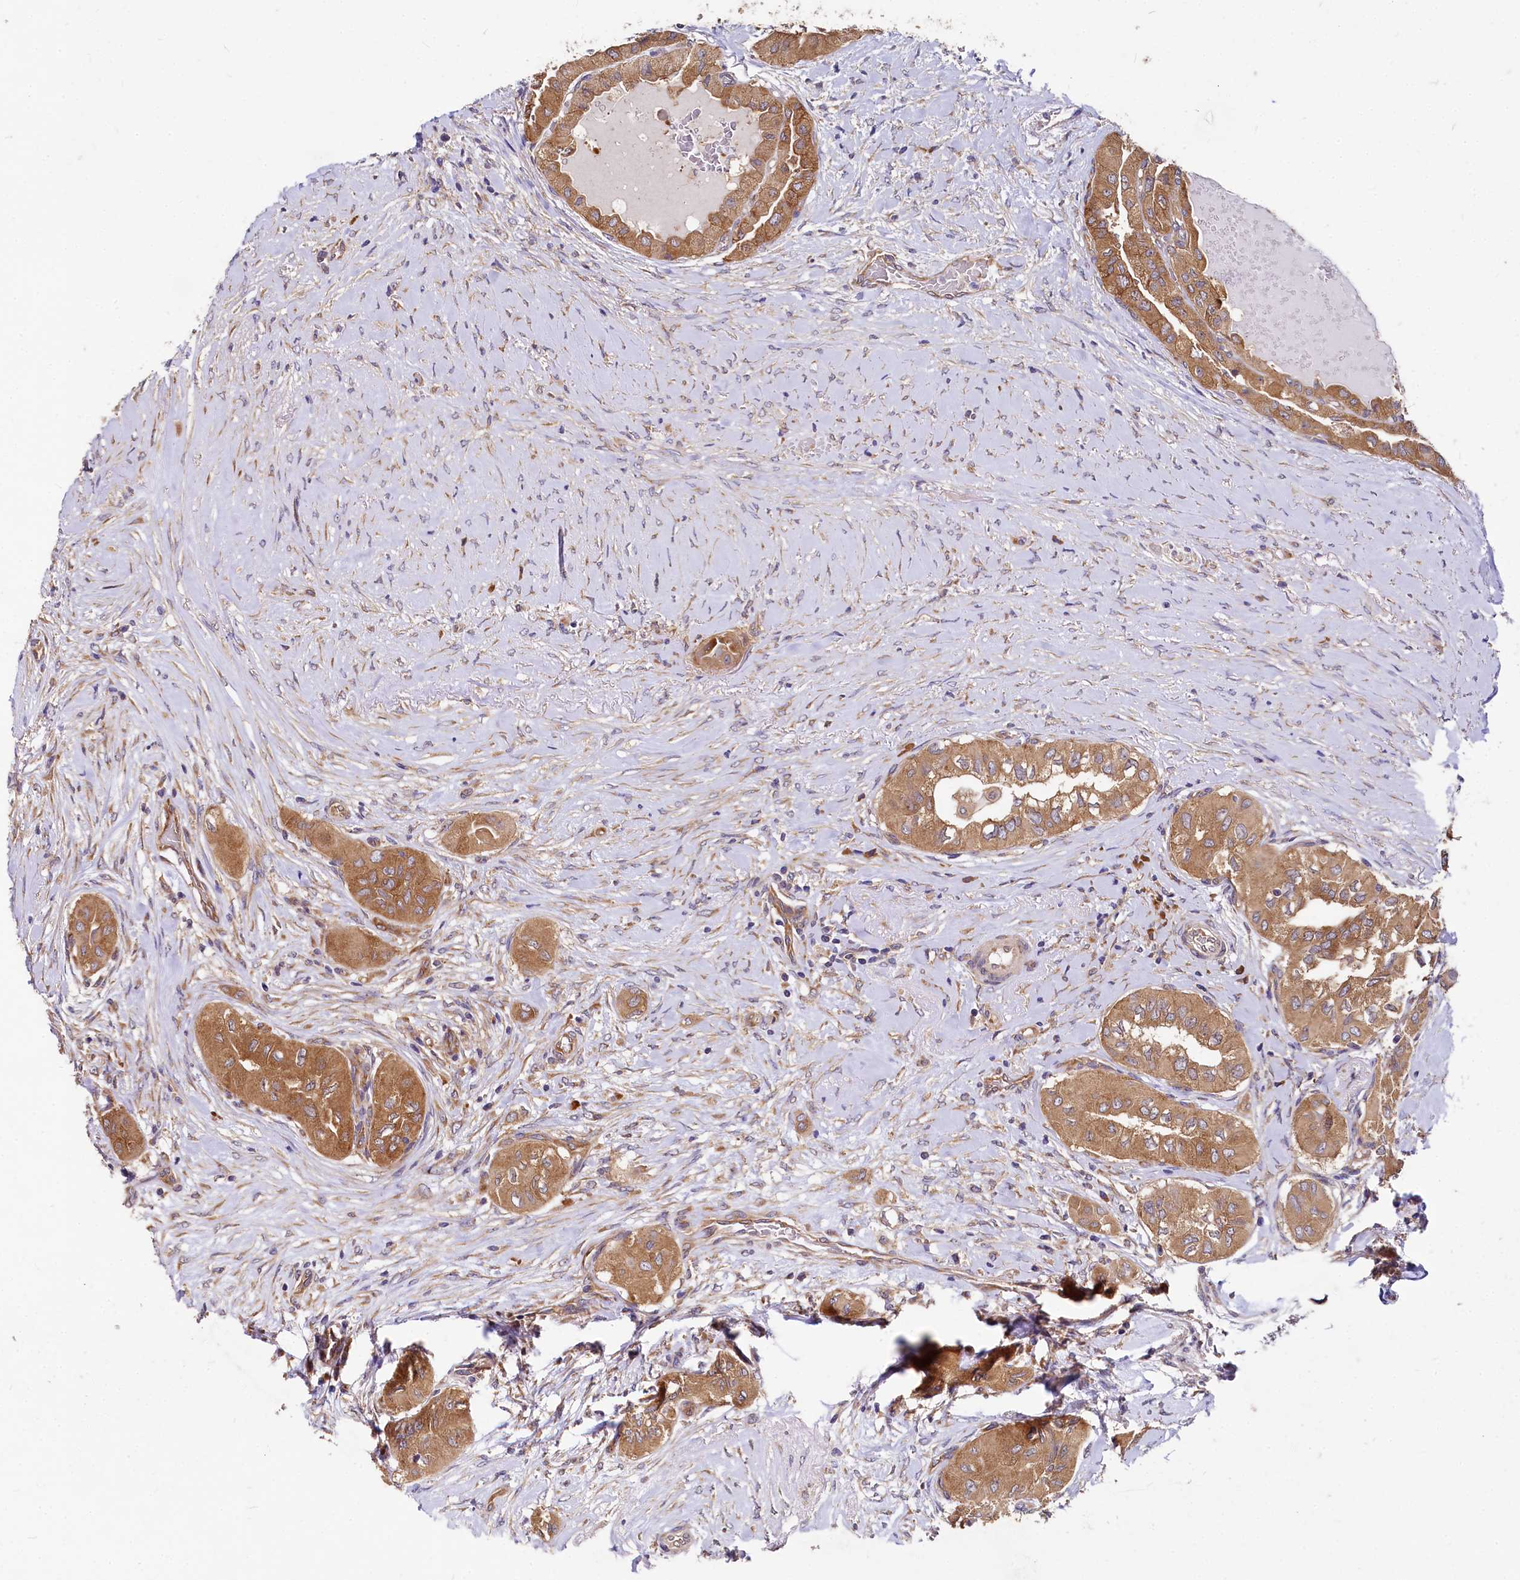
{"staining": {"intensity": "moderate", "quantity": ">75%", "location": "cytoplasmic/membranous"}, "tissue": "thyroid cancer", "cell_type": "Tumor cells", "image_type": "cancer", "snomed": [{"axis": "morphology", "description": "Papillary adenocarcinoma, NOS"}, {"axis": "topography", "description": "Thyroid gland"}], "caption": "Papillary adenocarcinoma (thyroid) stained with DAB (3,3'-diaminobenzidine) IHC demonstrates medium levels of moderate cytoplasmic/membranous positivity in approximately >75% of tumor cells.", "gene": "EIF2B2", "patient": {"sex": "female", "age": 59}}